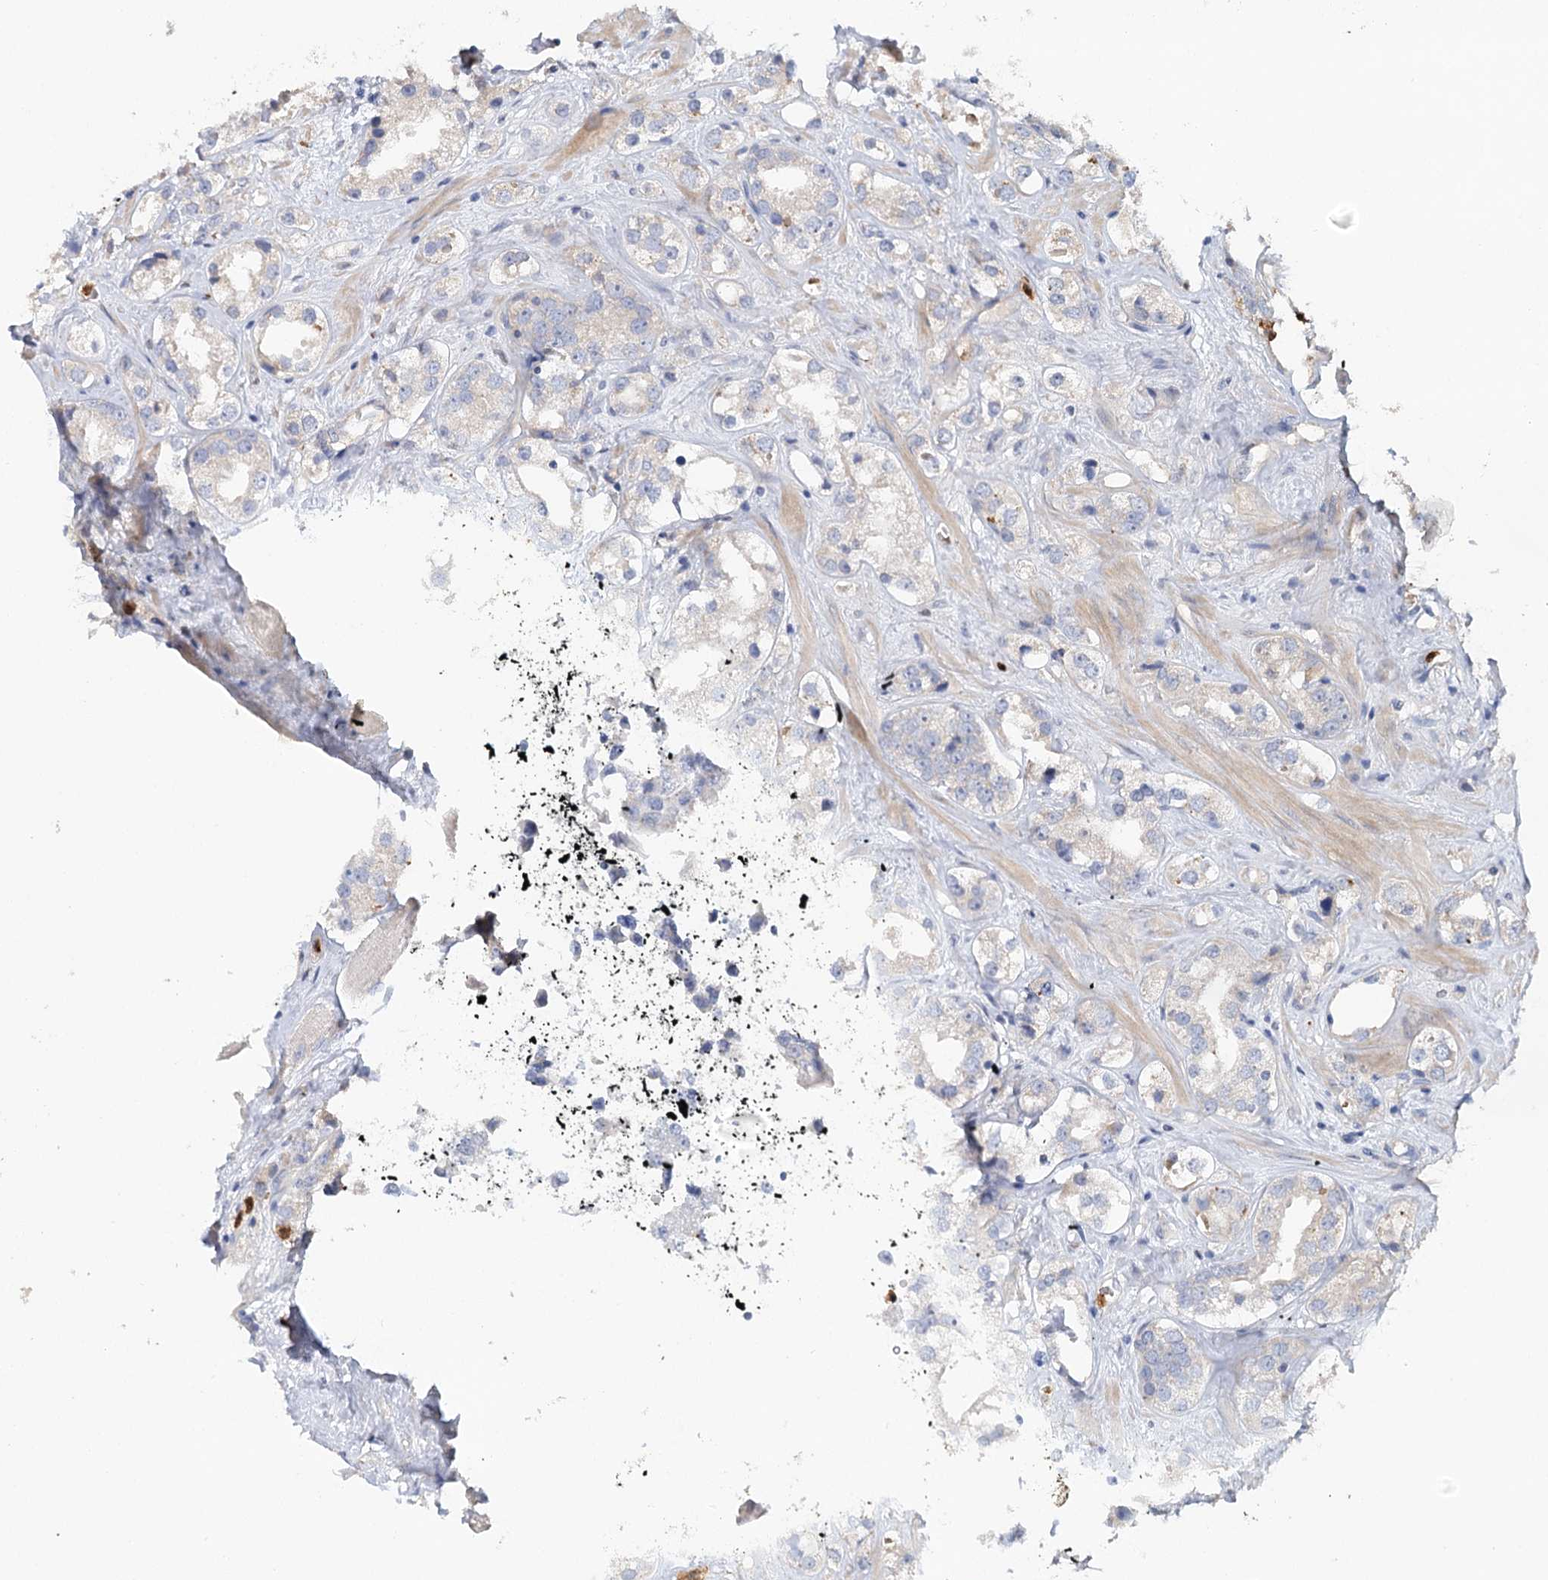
{"staining": {"intensity": "negative", "quantity": "none", "location": "none"}, "tissue": "prostate cancer", "cell_type": "Tumor cells", "image_type": "cancer", "snomed": [{"axis": "morphology", "description": "Adenocarcinoma, NOS"}, {"axis": "topography", "description": "Prostate"}], "caption": "Prostate adenocarcinoma stained for a protein using immunohistochemistry (IHC) shows no staining tumor cells.", "gene": "EPB41L5", "patient": {"sex": "male", "age": 79}}